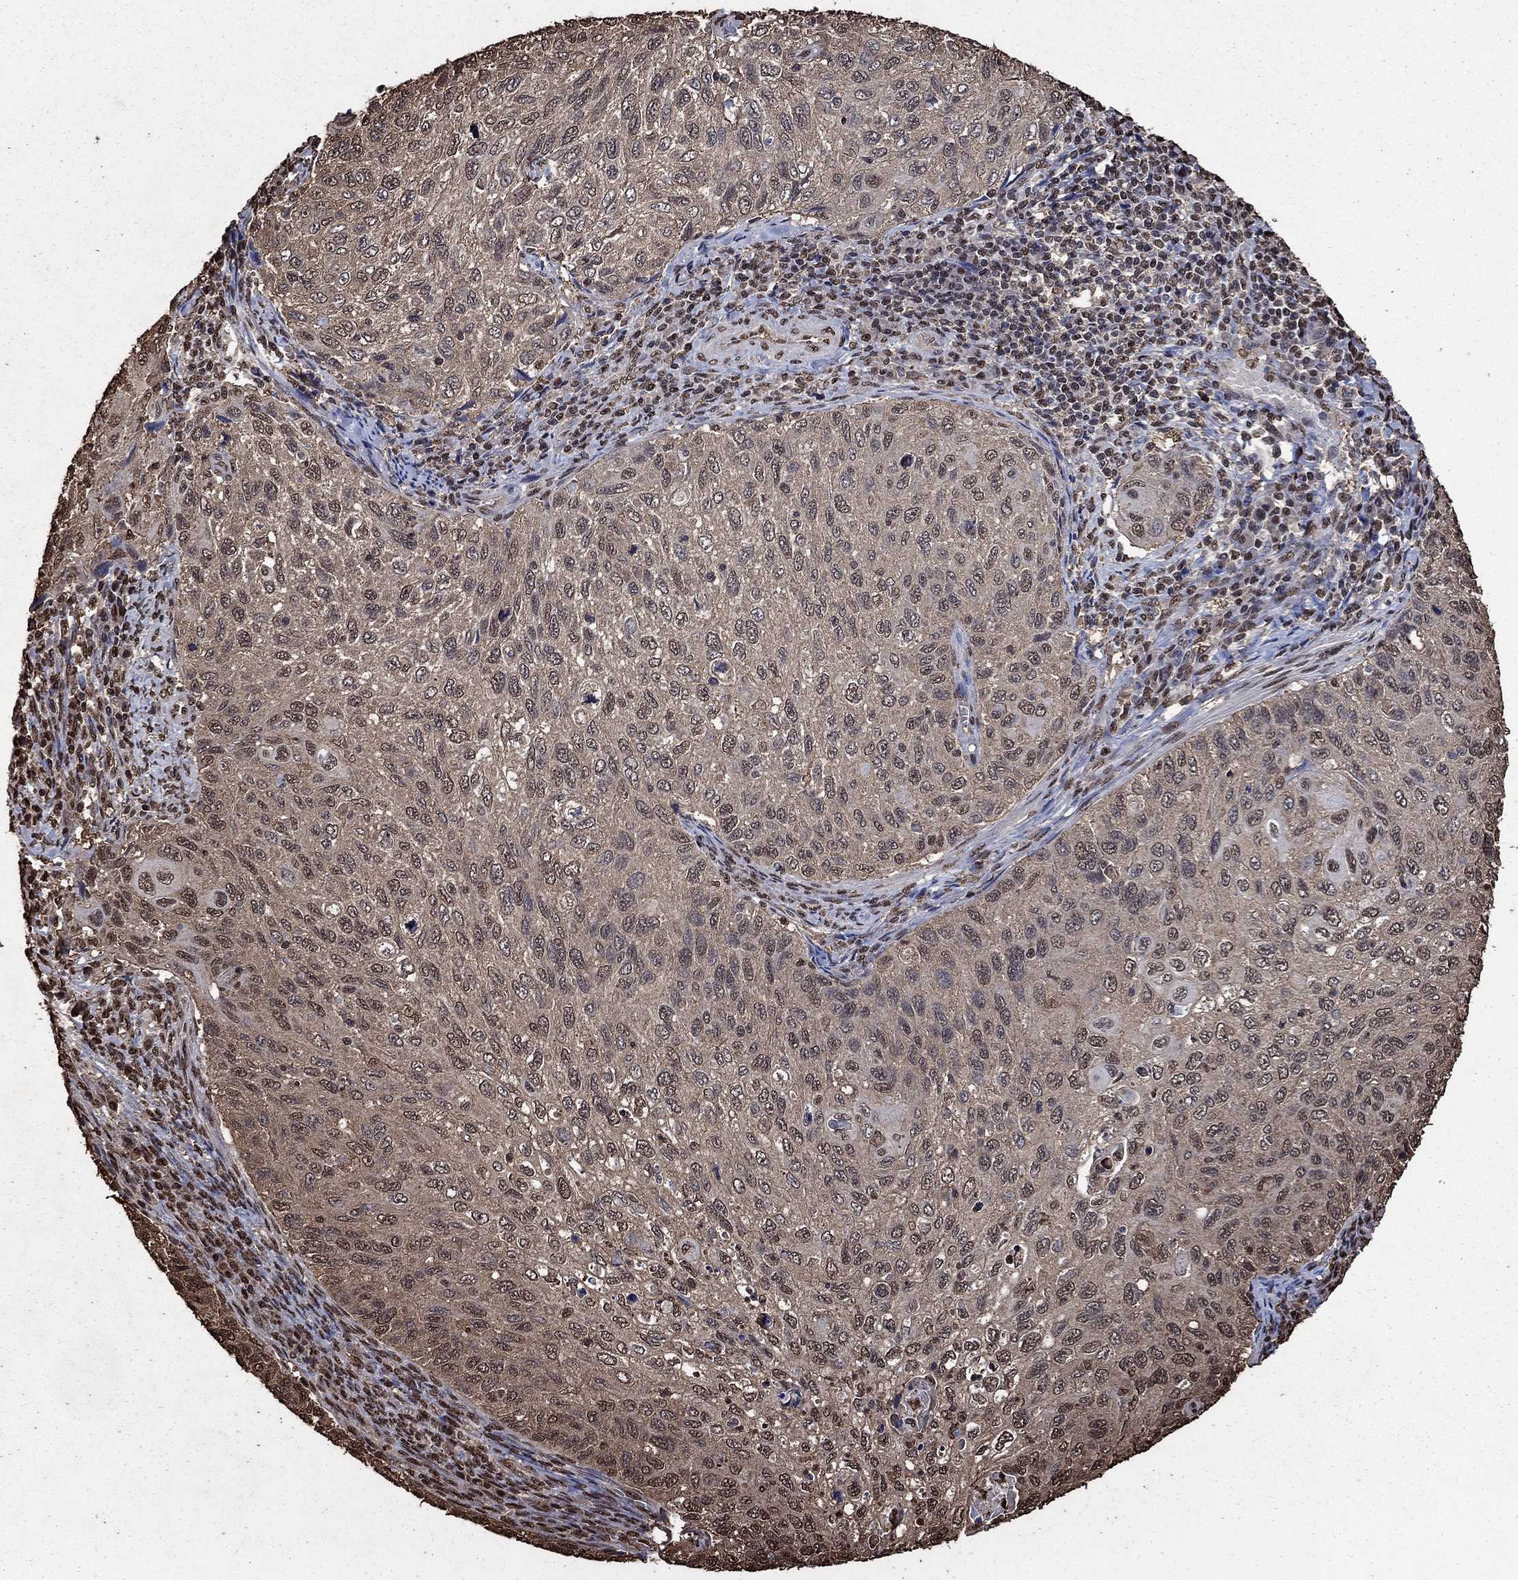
{"staining": {"intensity": "weak", "quantity": "<25%", "location": "cytoplasmic/membranous"}, "tissue": "cervical cancer", "cell_type": "Tumor cells", "image_type": "cancer", "snomed": [{"axis": "morphology", "description": "Squamous cell carcinoma, NOS"}, {"axis": "topography", "description": "Cervix"}], "caption": "This is an immunohistochemistry micrograph of cervical cancer (squamous cell carcinoma). There is no positivity in tumor cells.", "gene": "GAPDH", "patient": {"sex": "female", "age": 70}}